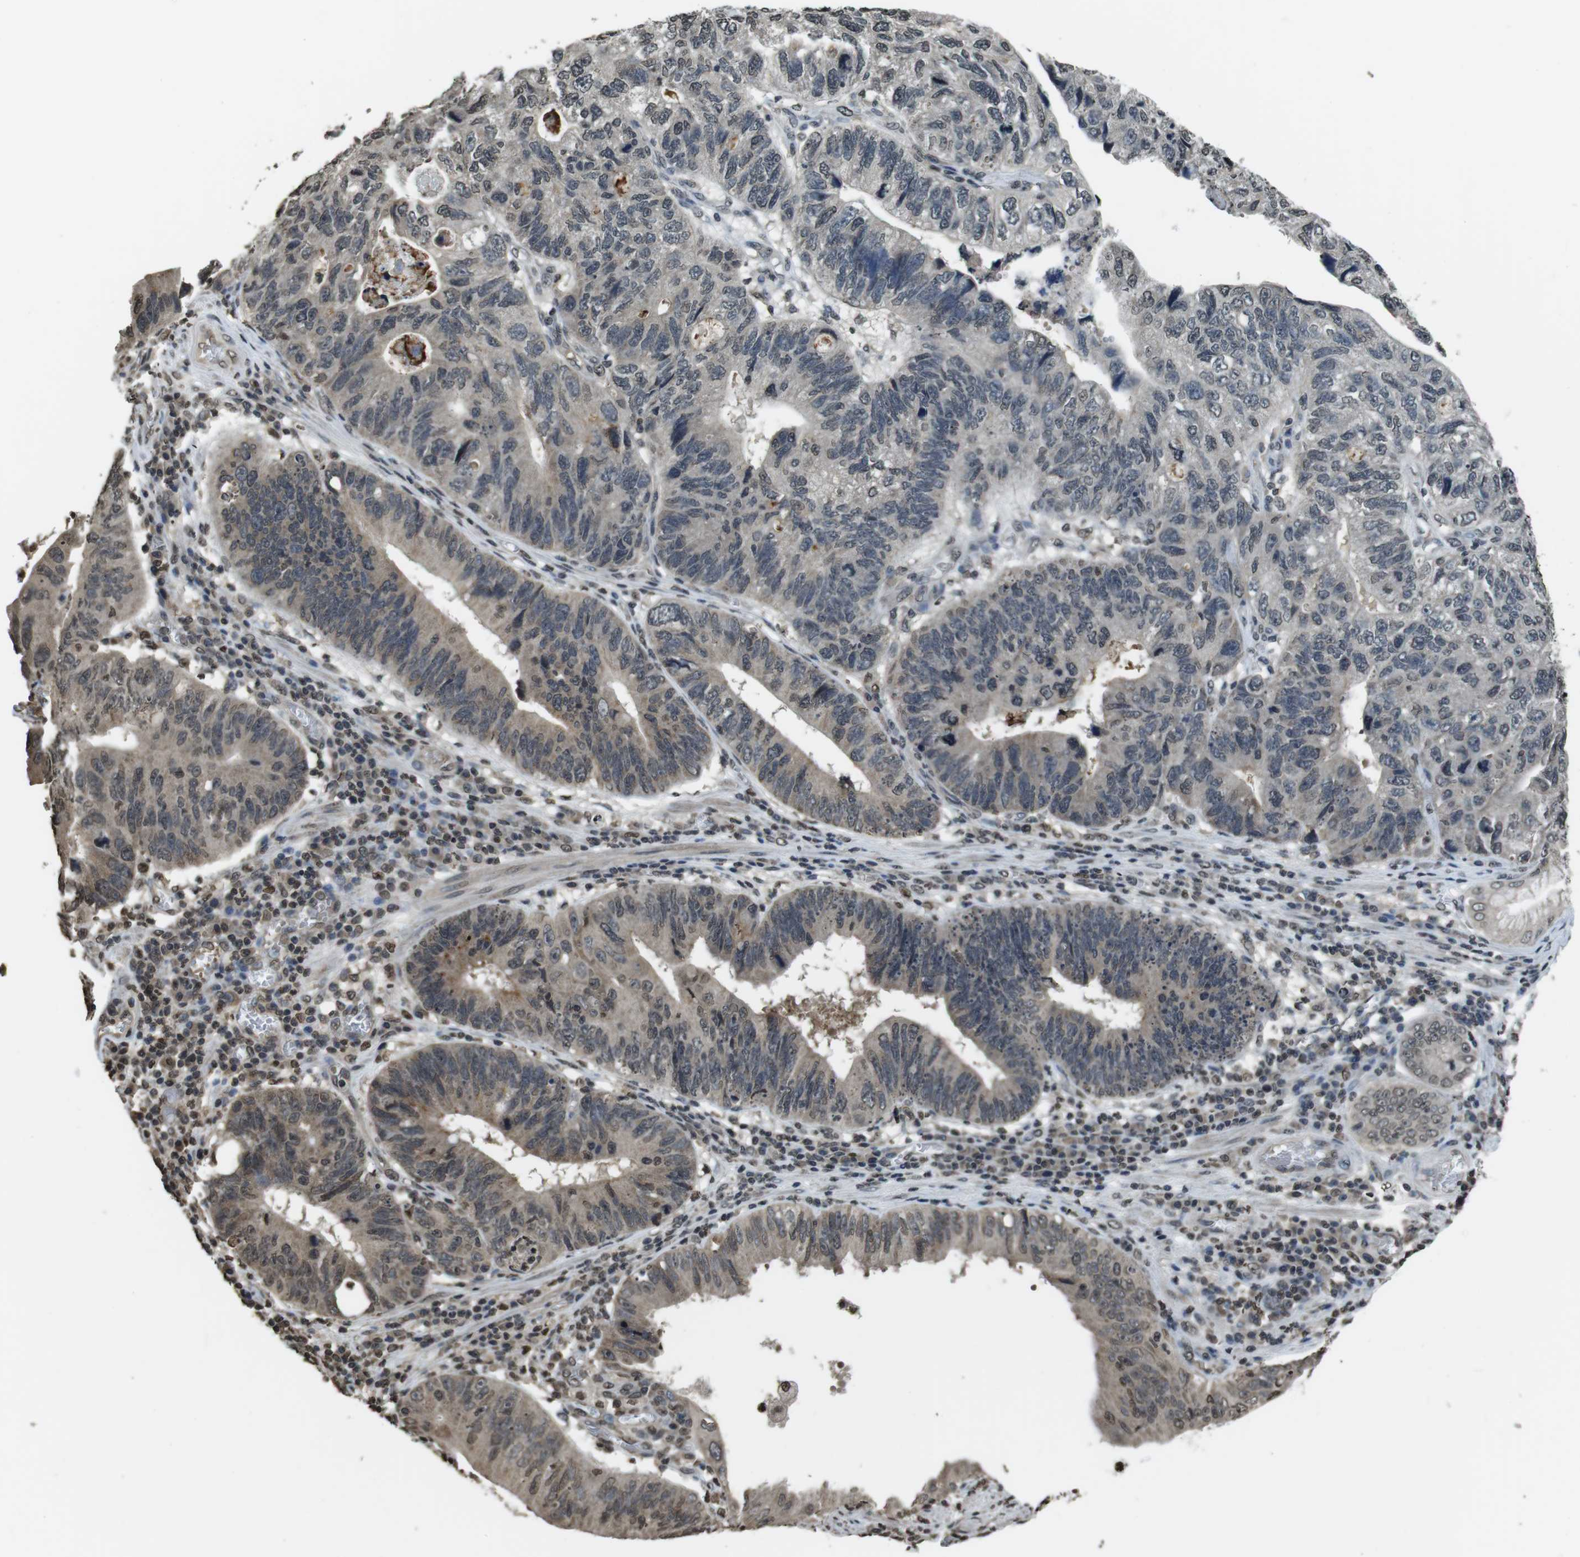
{"staining": {"intensity": "moderate", "quantity": "25%-75%", "location": "cytoplasmic/membranous"}, "tissue": "stomach cancer", "cell_type": "Tumor cells", "image_type": "cancer", "snomed": [{"axis": "morphology", "description": "Adenocarcinoma, NOS"}, {"axis": "topography", "description": "Stomach"}], "caption": "Stomach adenocarcinoma stained with immunohistochemistry reveals moderate cytoplasmic/membranous expression in about 25%-75% of tumor cells. (Stains: DAB (3,3'-diaminobenzidine) in brown, nuclei in blue, Microscopy: brightfield microscopy at high magnification).", "gene": "MAF", "patient": {"sex": "male", "age": 59}}